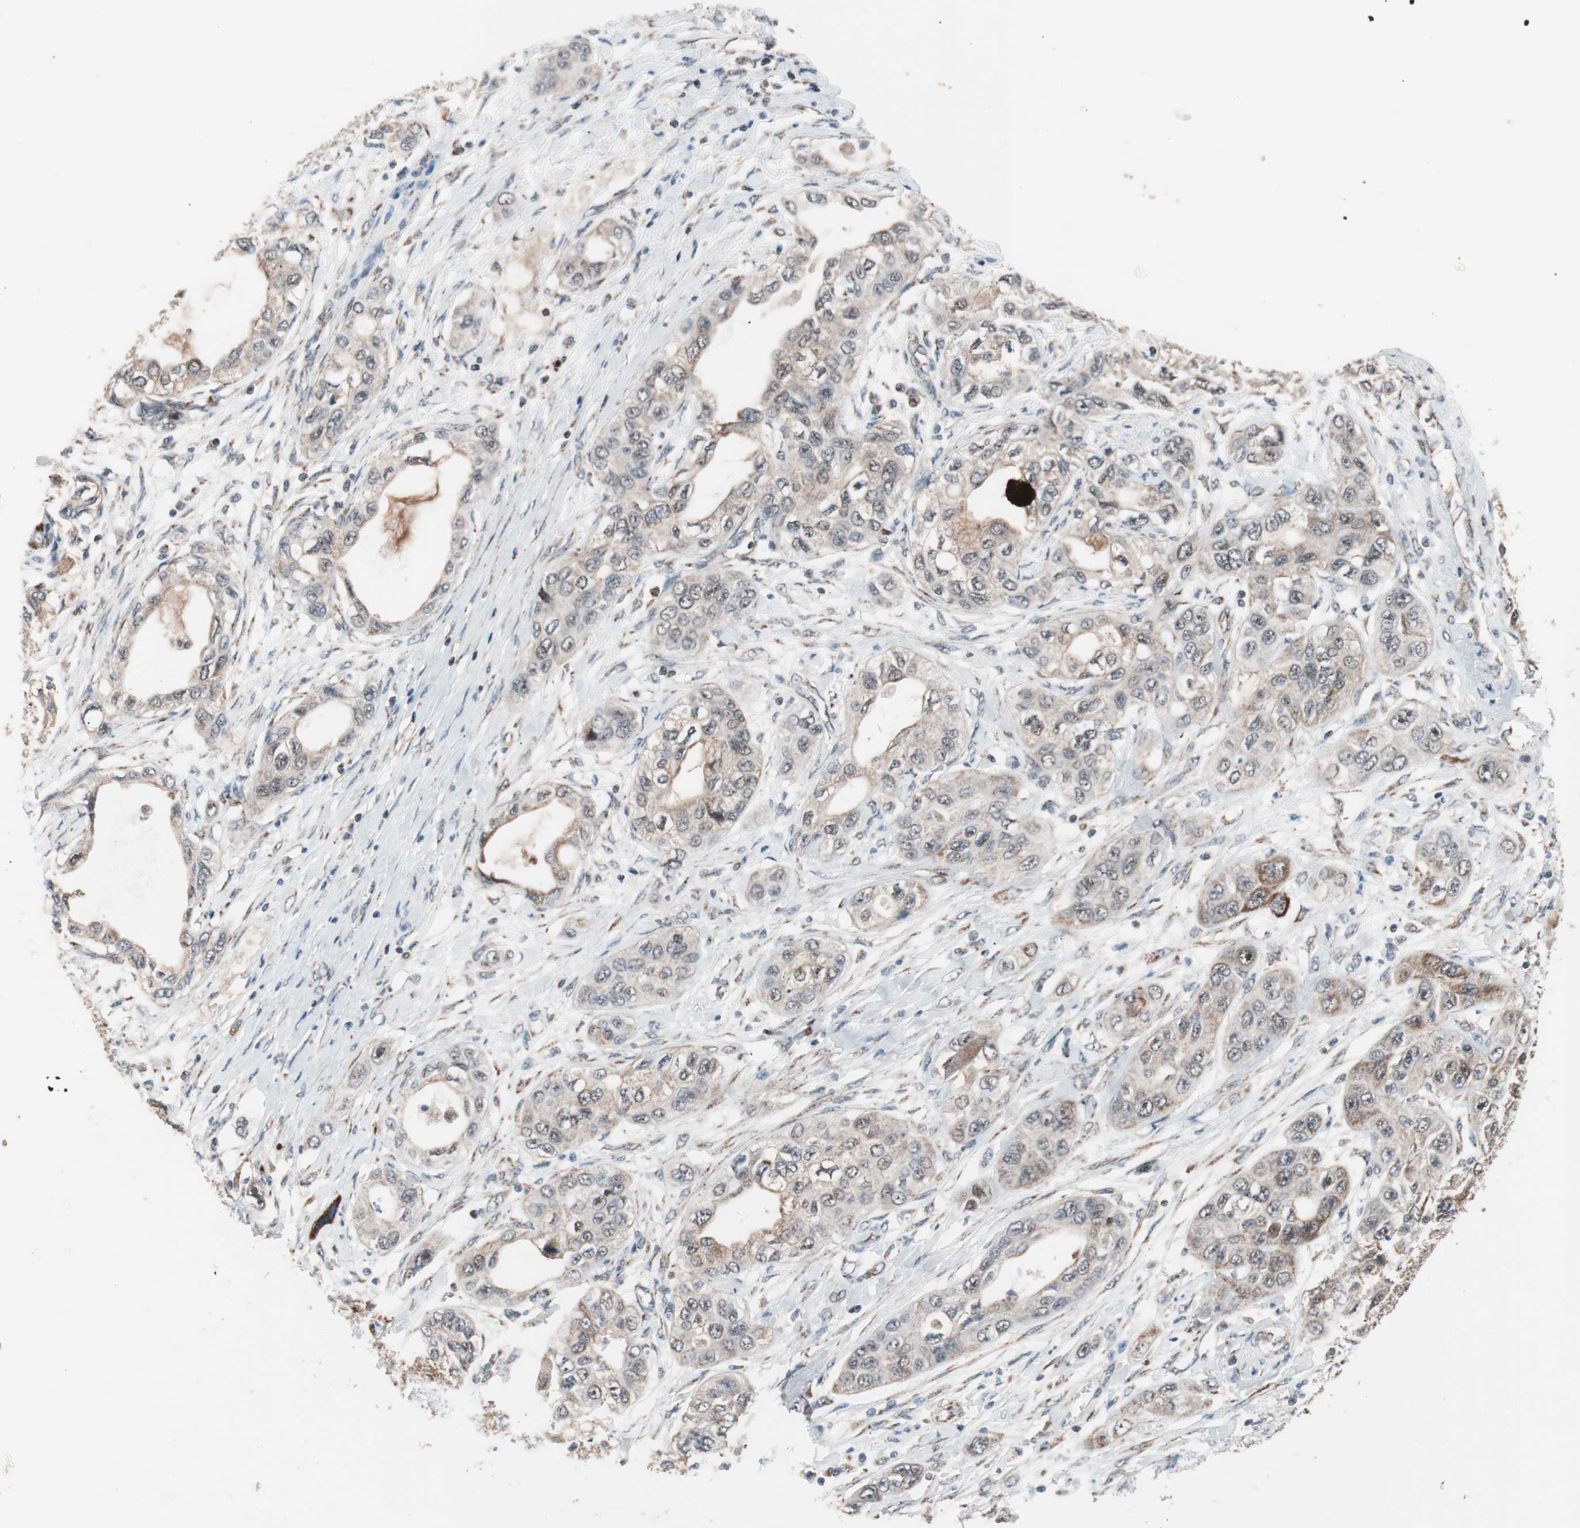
{"staining": {"intensity": "weak", "quantity": ">75%", "location": "cytoplasmic/membranous"}, "tissue": "pancreatic cancer", "cell_type": "Tumor cells", "image_type": "cancer", "snomed": [{"axis": "morphology", "description": "Adenocarcinoma, NOS"}, {"axis": "topography", "description": "Pancreas"}], "caption": "There is low levels of weak cytoplasmic/membranous expression in tumor cells of adenocarcinoma (pancreatic), as demonstrated by immunohistochemical staining (brown color).", "gene": "PITRM1", "patient": {"sex": "female", "age": 70}}